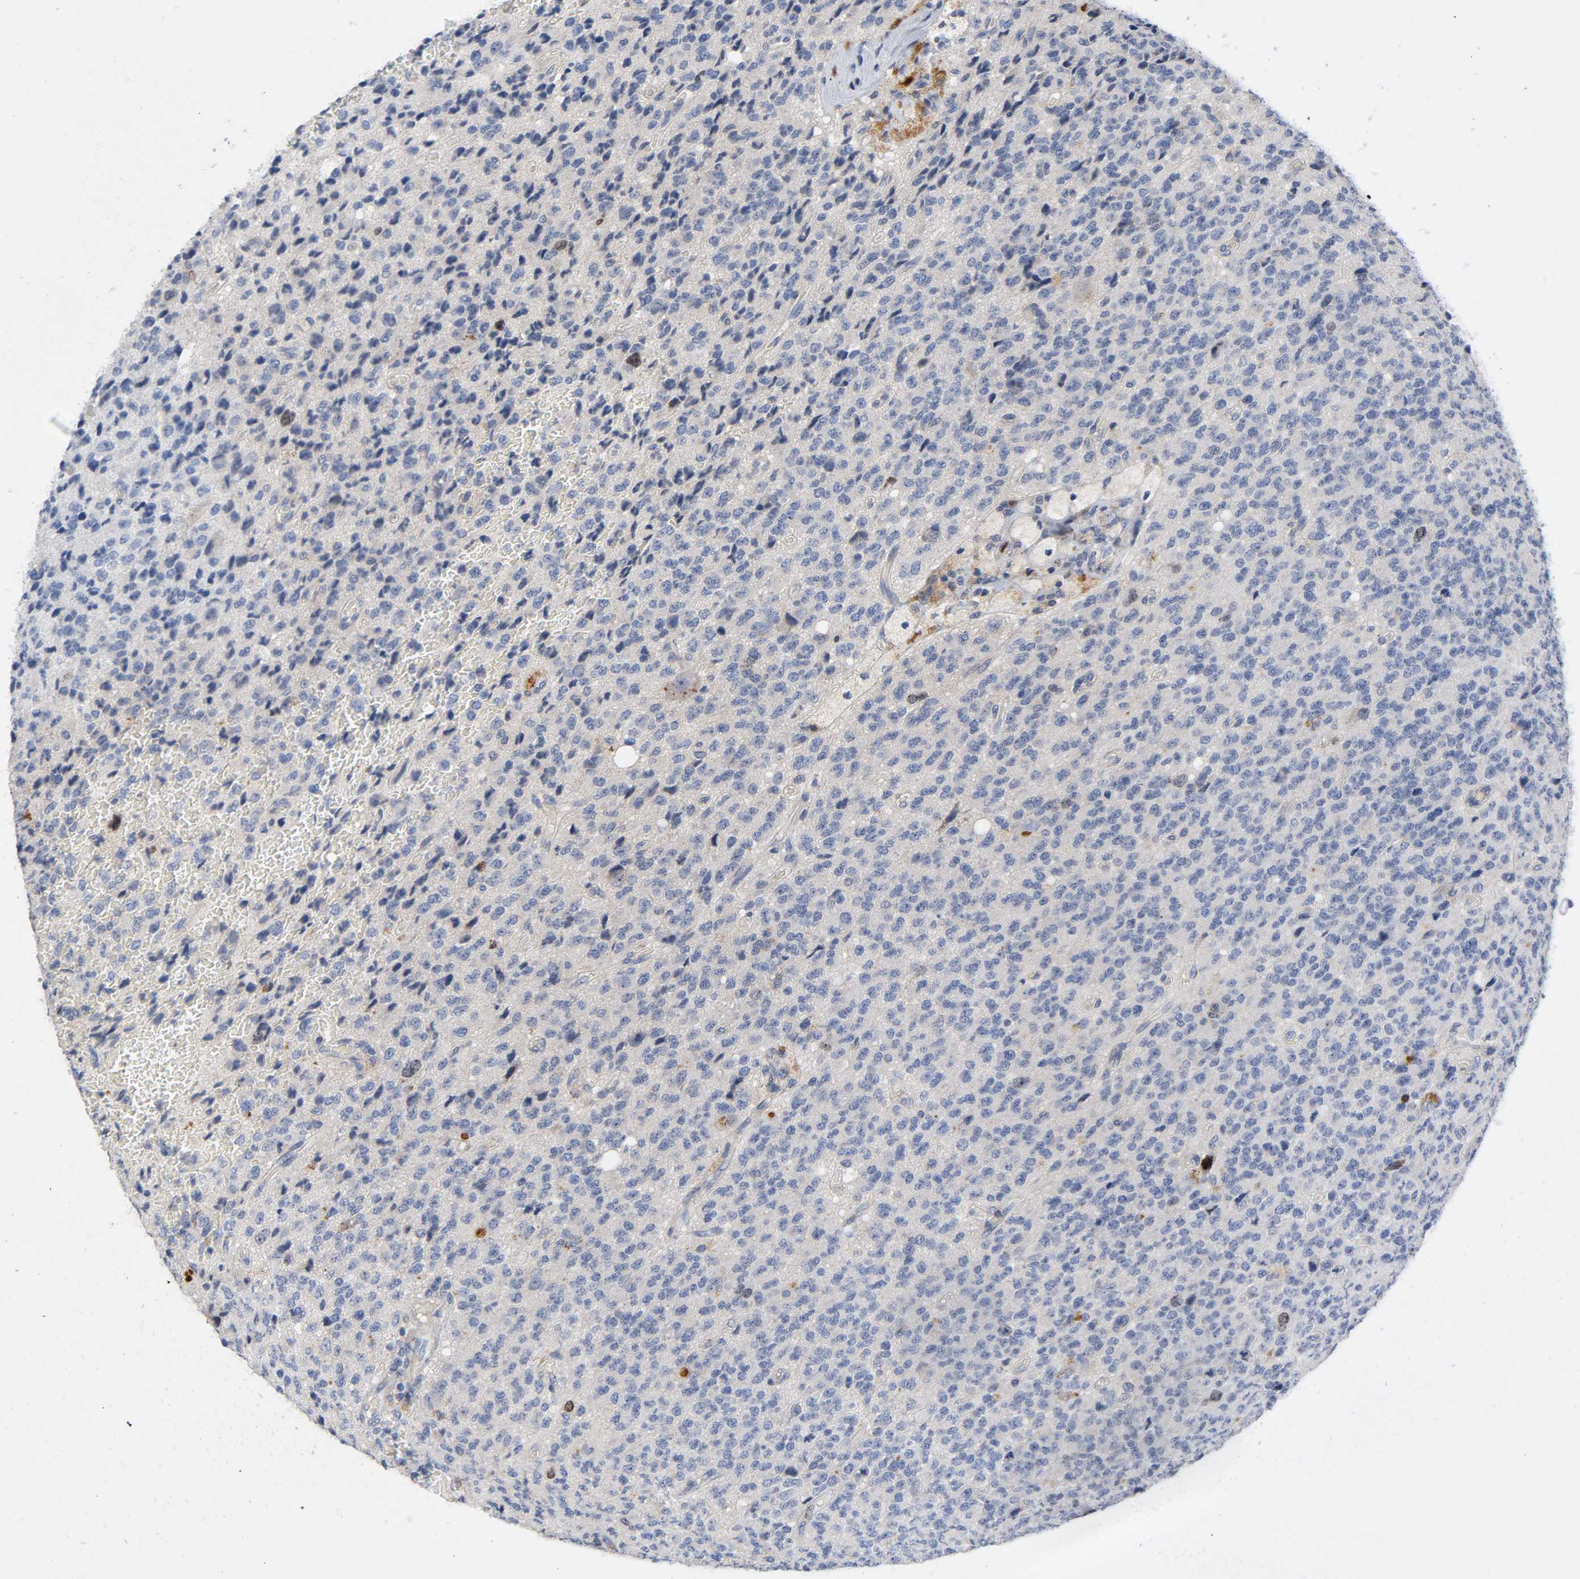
{"staining": {"intensity": "moderate", "quantity": "<25%", "location": "nuclear"}, "tissue": "glioma", "cell_type": "Tumor cells", "image_type": "cancer", "snomed": [{"axis": "morphology", "description": "Glioma, malignant, High grade"}, {"axis": "topography", "description": "pancreas cauda"}], "caption": "Protein expression analysis of human glioma reveals moderate nuclear expression in approximately <25% of tumor cells. (IHC, brightfield microscopy, high magnification).", "gene": "BIRC5", "patient": {"sex": "male", "age": 60}}